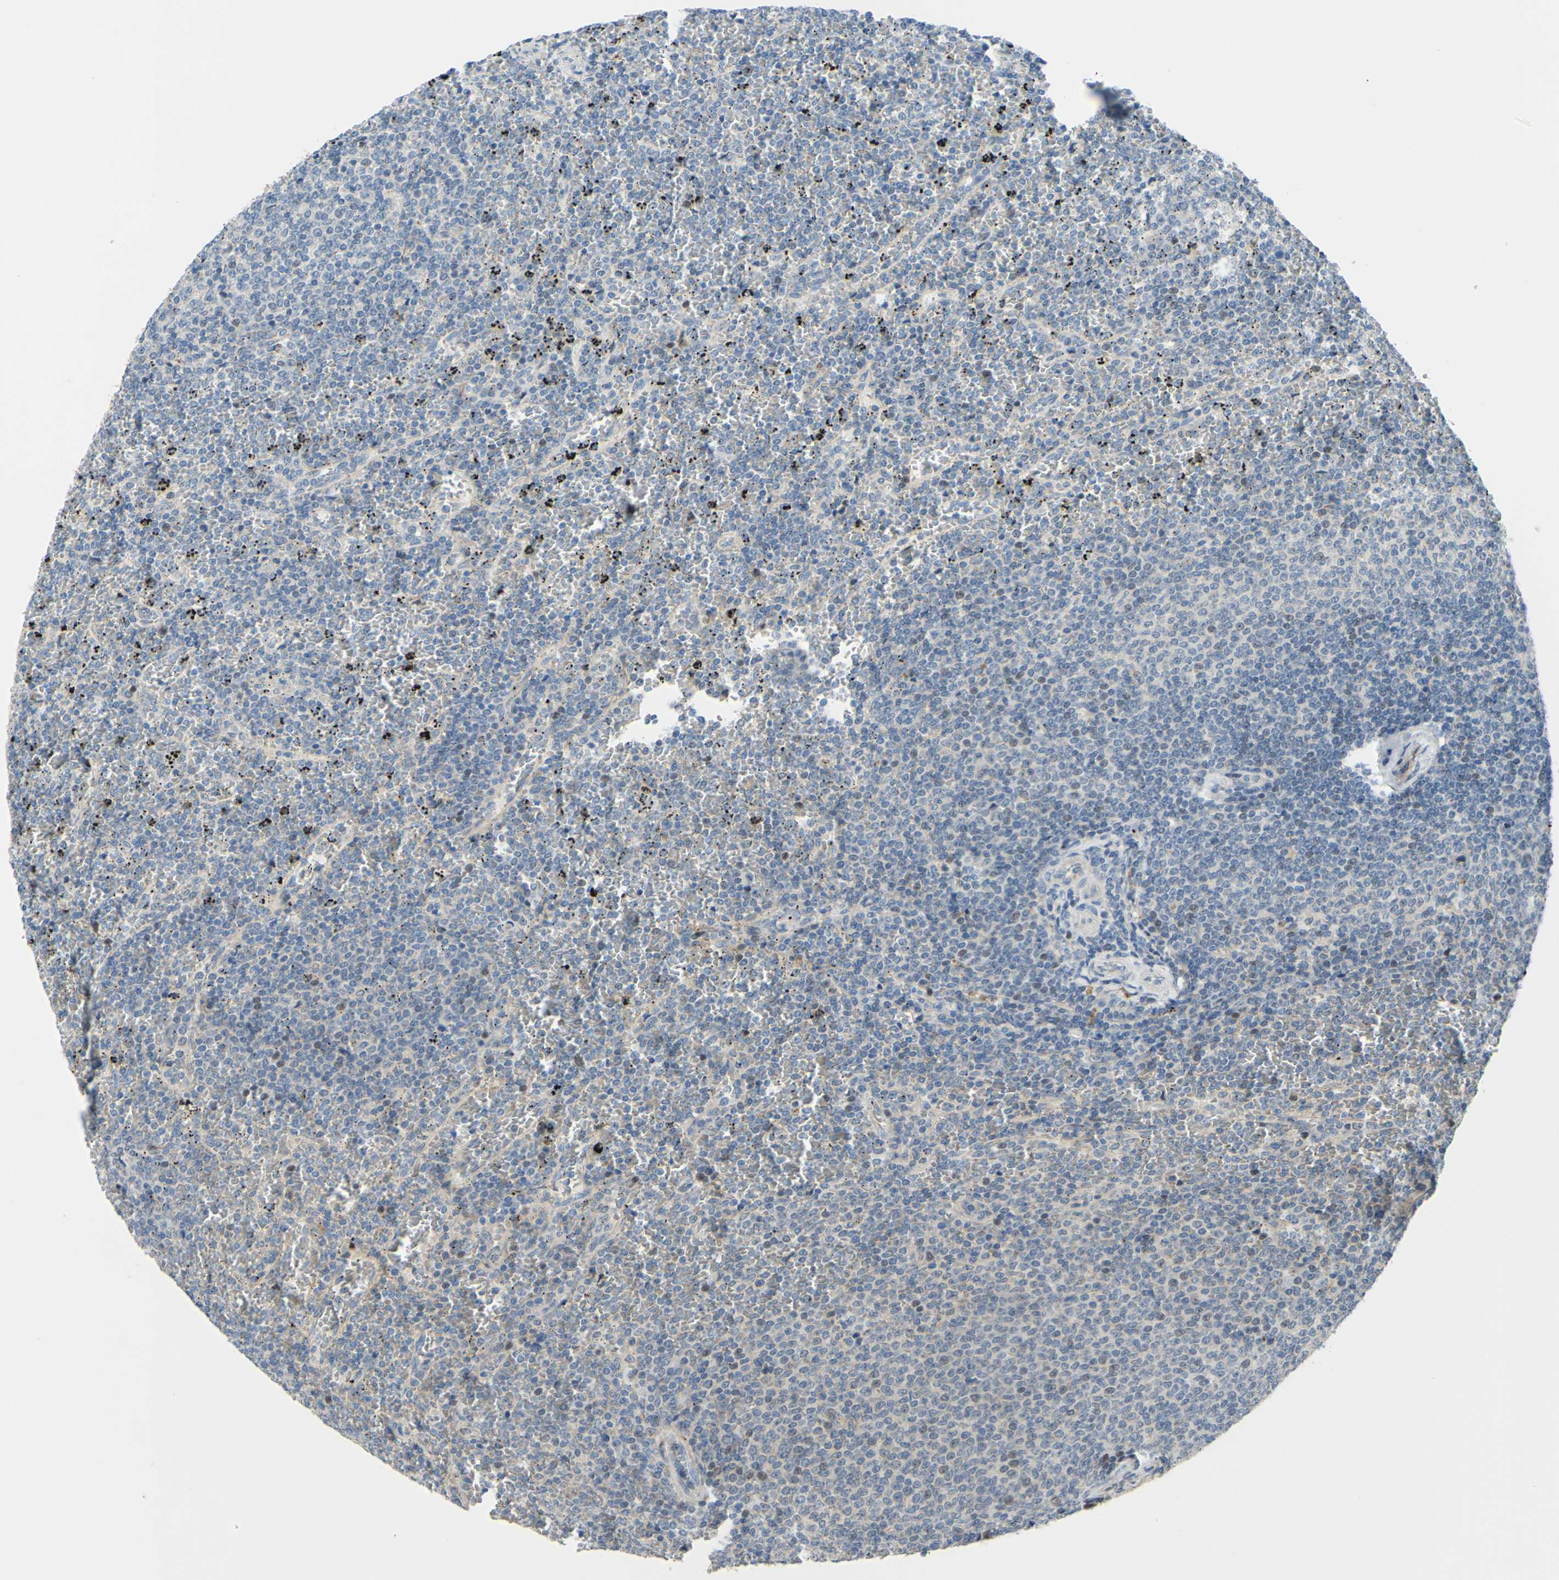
{"staining": {"intensity": "weak", "quantity": "<25%", "location": "cytoplasmic/membranous"}, "tissue": "lymphoma", "cell_type": "Tumor cells", "image_type": "cancer", "snomed": [{"axis": "morphology", "description": "Malignant lymphoma, non-Hodgkin's type, Low grade"}, {"axis": "topography", "description": "Spleen"}], "caption": "Tumor cells are negative for protein expression in human malignant lymphoma, non-Hodgkin's type (low-grade).", "gene": "ARHGAP1", "patient": {"sex": "female", "age": 77}}